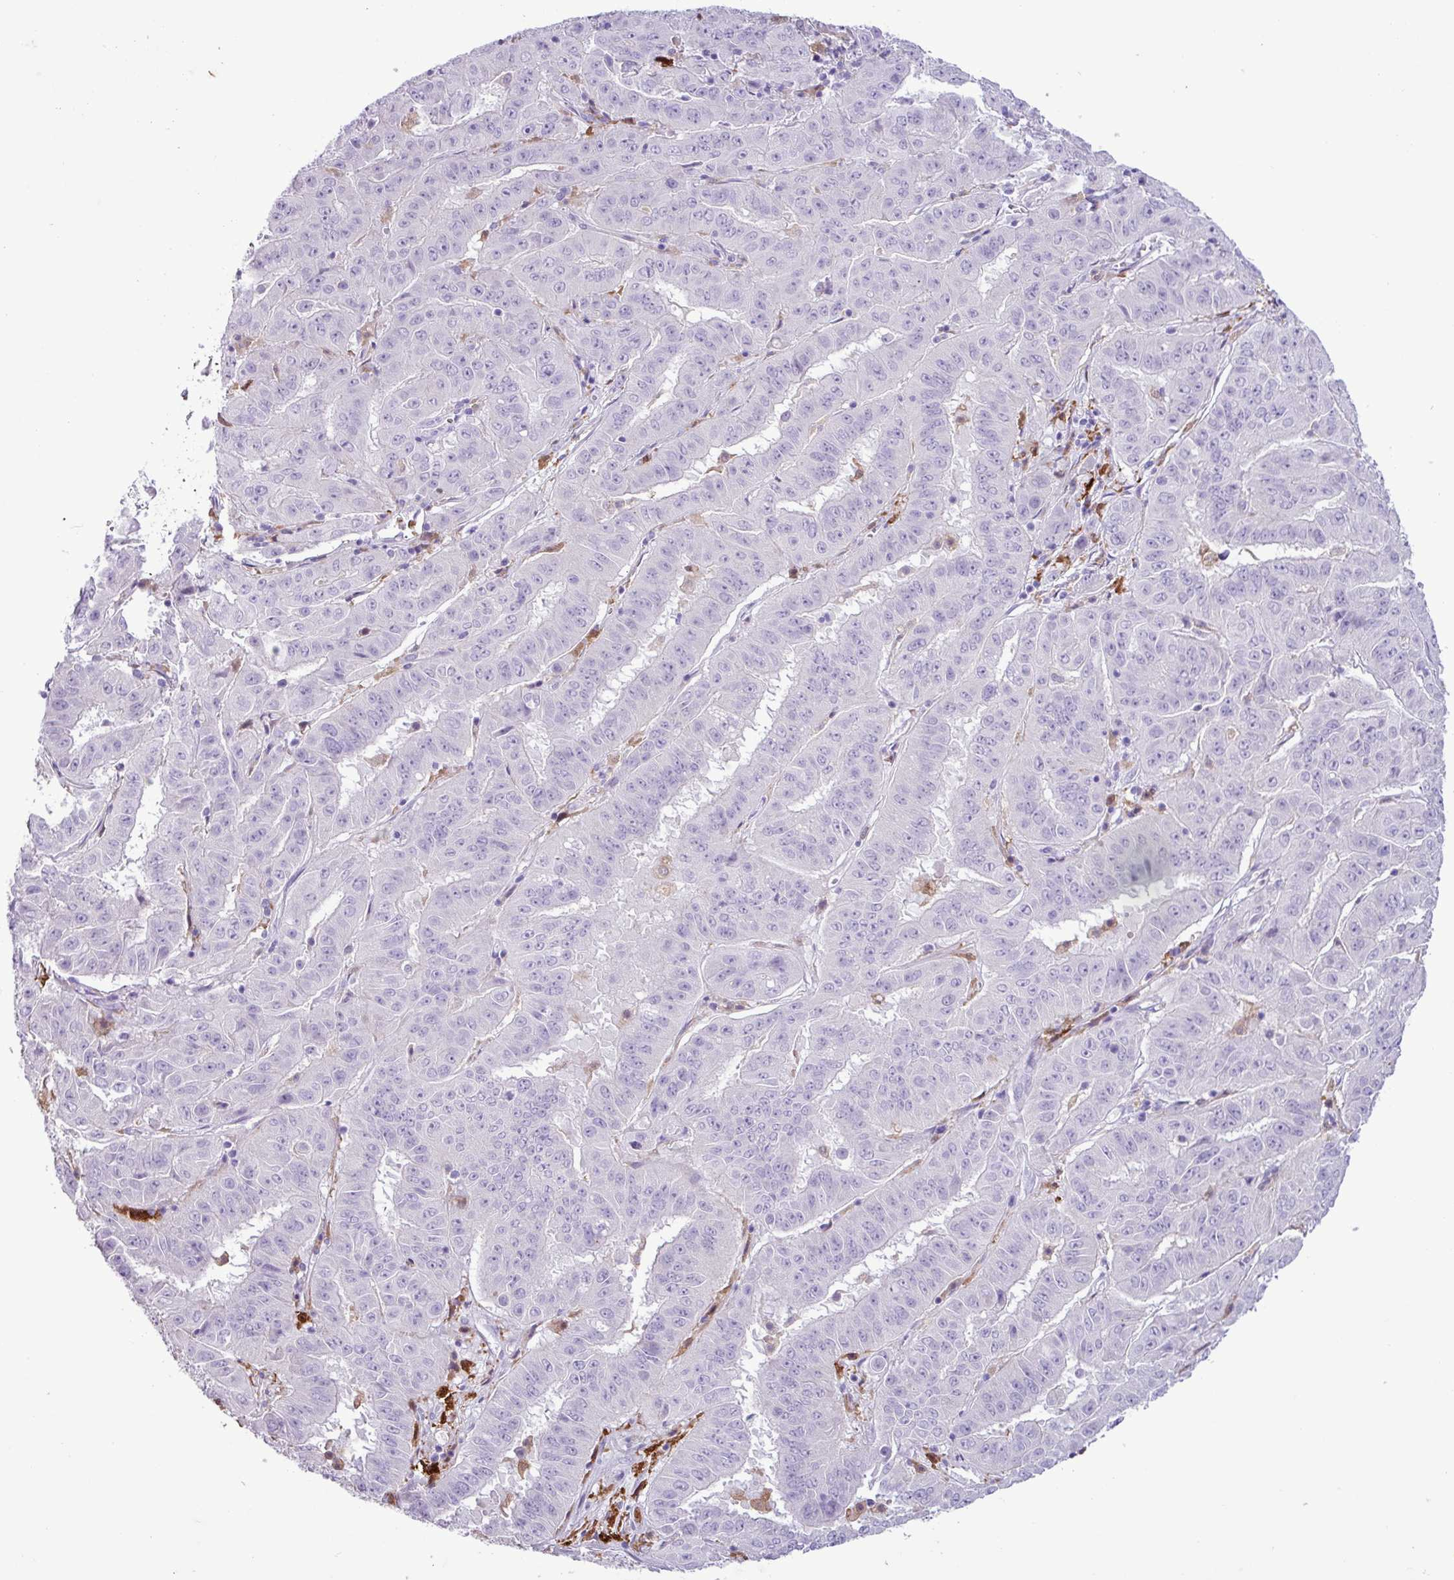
{"staining": {"intensity": "negative", "quantity": "none", "location": "none"}, "tissue": "pancreatic cancer", "cell_type": "Tumor cells", "image_type": "cancer", "snomed": [{"axis": "morphology", "description": "Adenocarcinoma, NOS"}, {"axis": "topography", "description": "Pancreas"}], "caption": "Pancreatic cancer (adenocarcinoma) stained for a protein using IHC demonstrates no expression tumor cells.", "gene": "TMEM200C", "patient": {"sex": "male", "age": 63}}